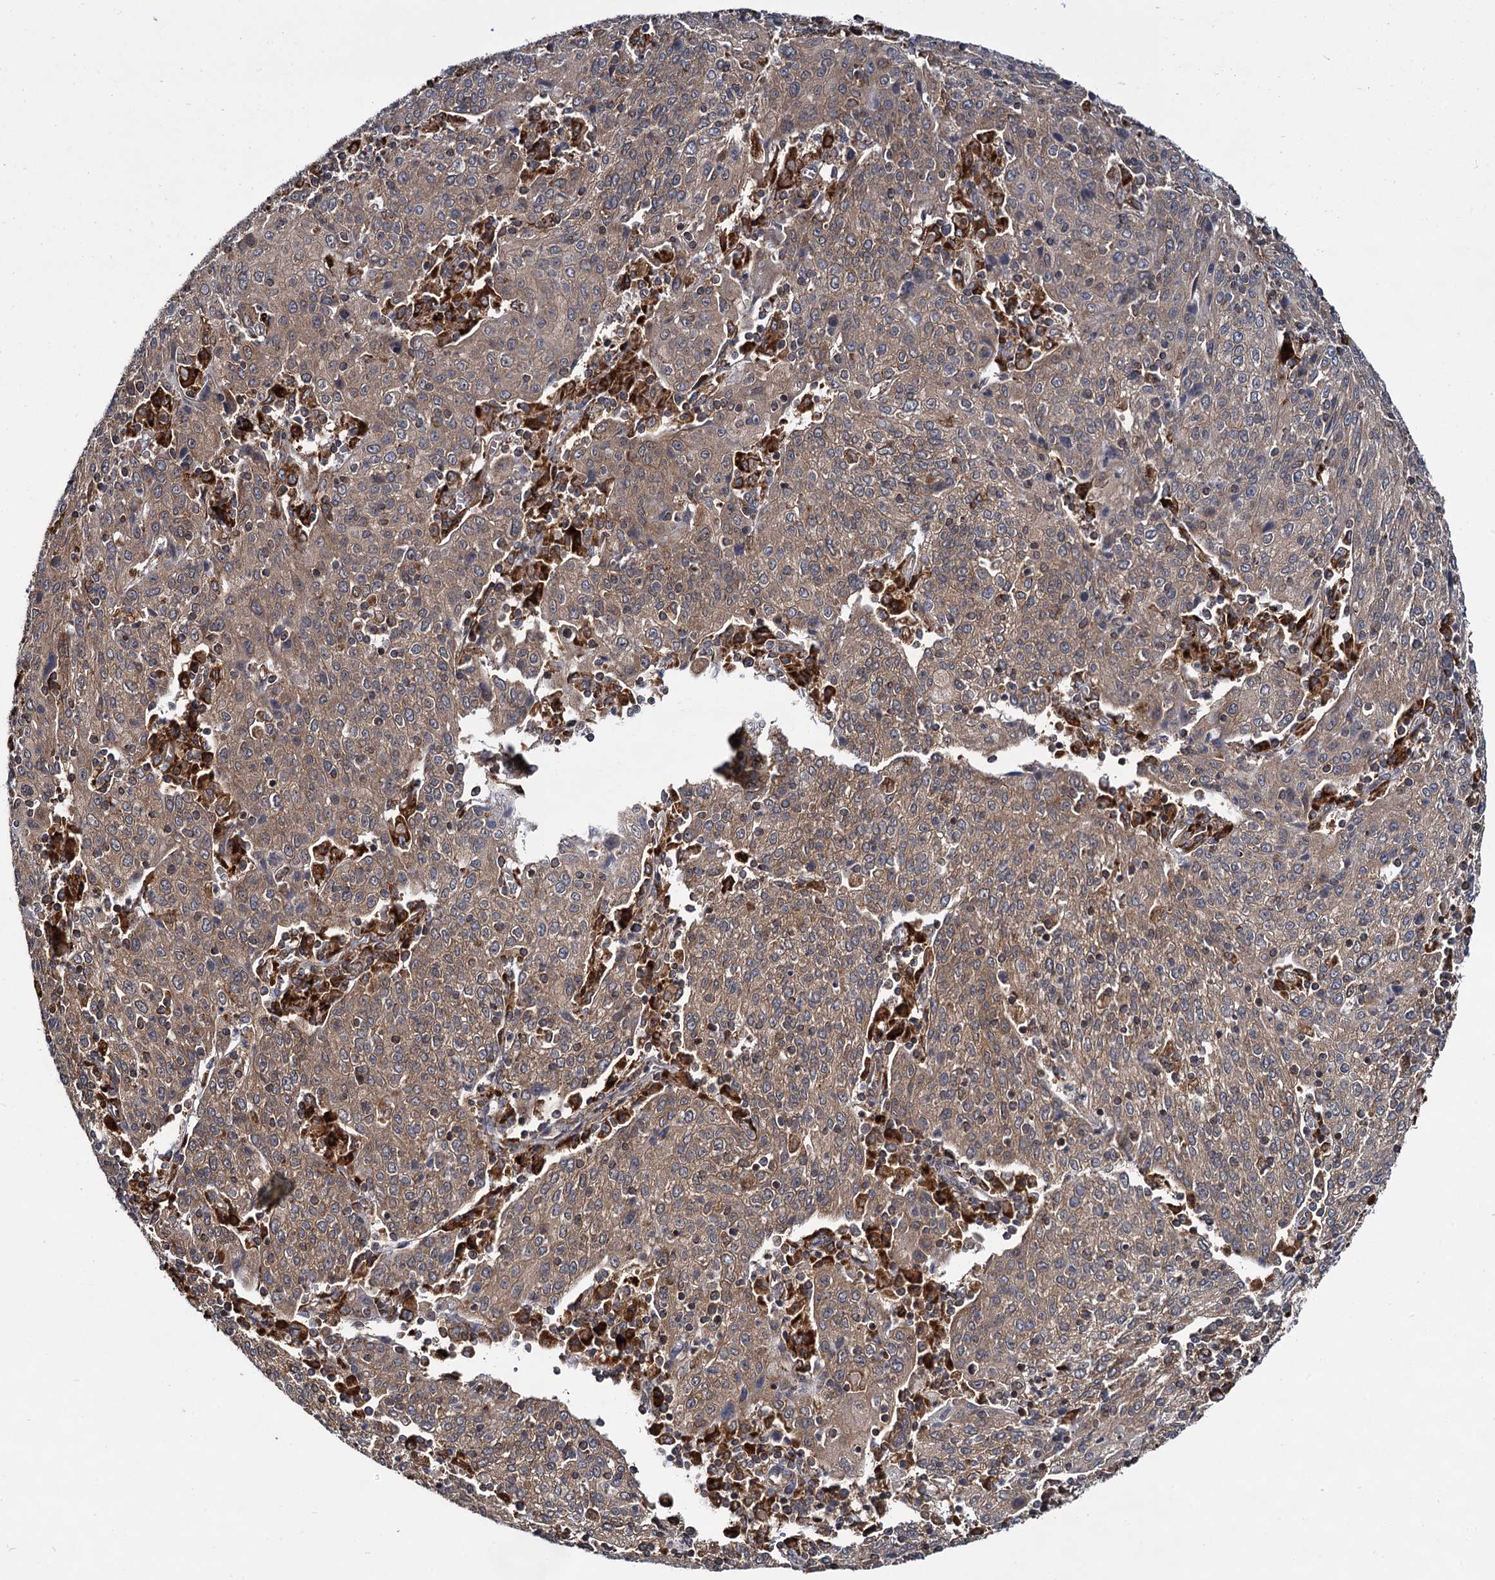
{"staining": {"intensity": "moderate", "quantity": ">75%", "location": "cytoplasmic/membranous"}, "tissue": "cervical cancer", "cell_type": "Tumor cells", "image_type": "cancer", "snomed": [{"axis": "morphology", "description": "Squamous cell carcinoma, NOS"}, {"axis": "topography", "description": "Cervix"}], "caption": "Cervical squamous cell carcinoma stained for a protein (brown) demonstrates moderate cytoplasmic/membranous positive staining in approximately >75% of tumor cells.", "gene": "UFM1", "patient": {"sex": "female", "age": 67}}